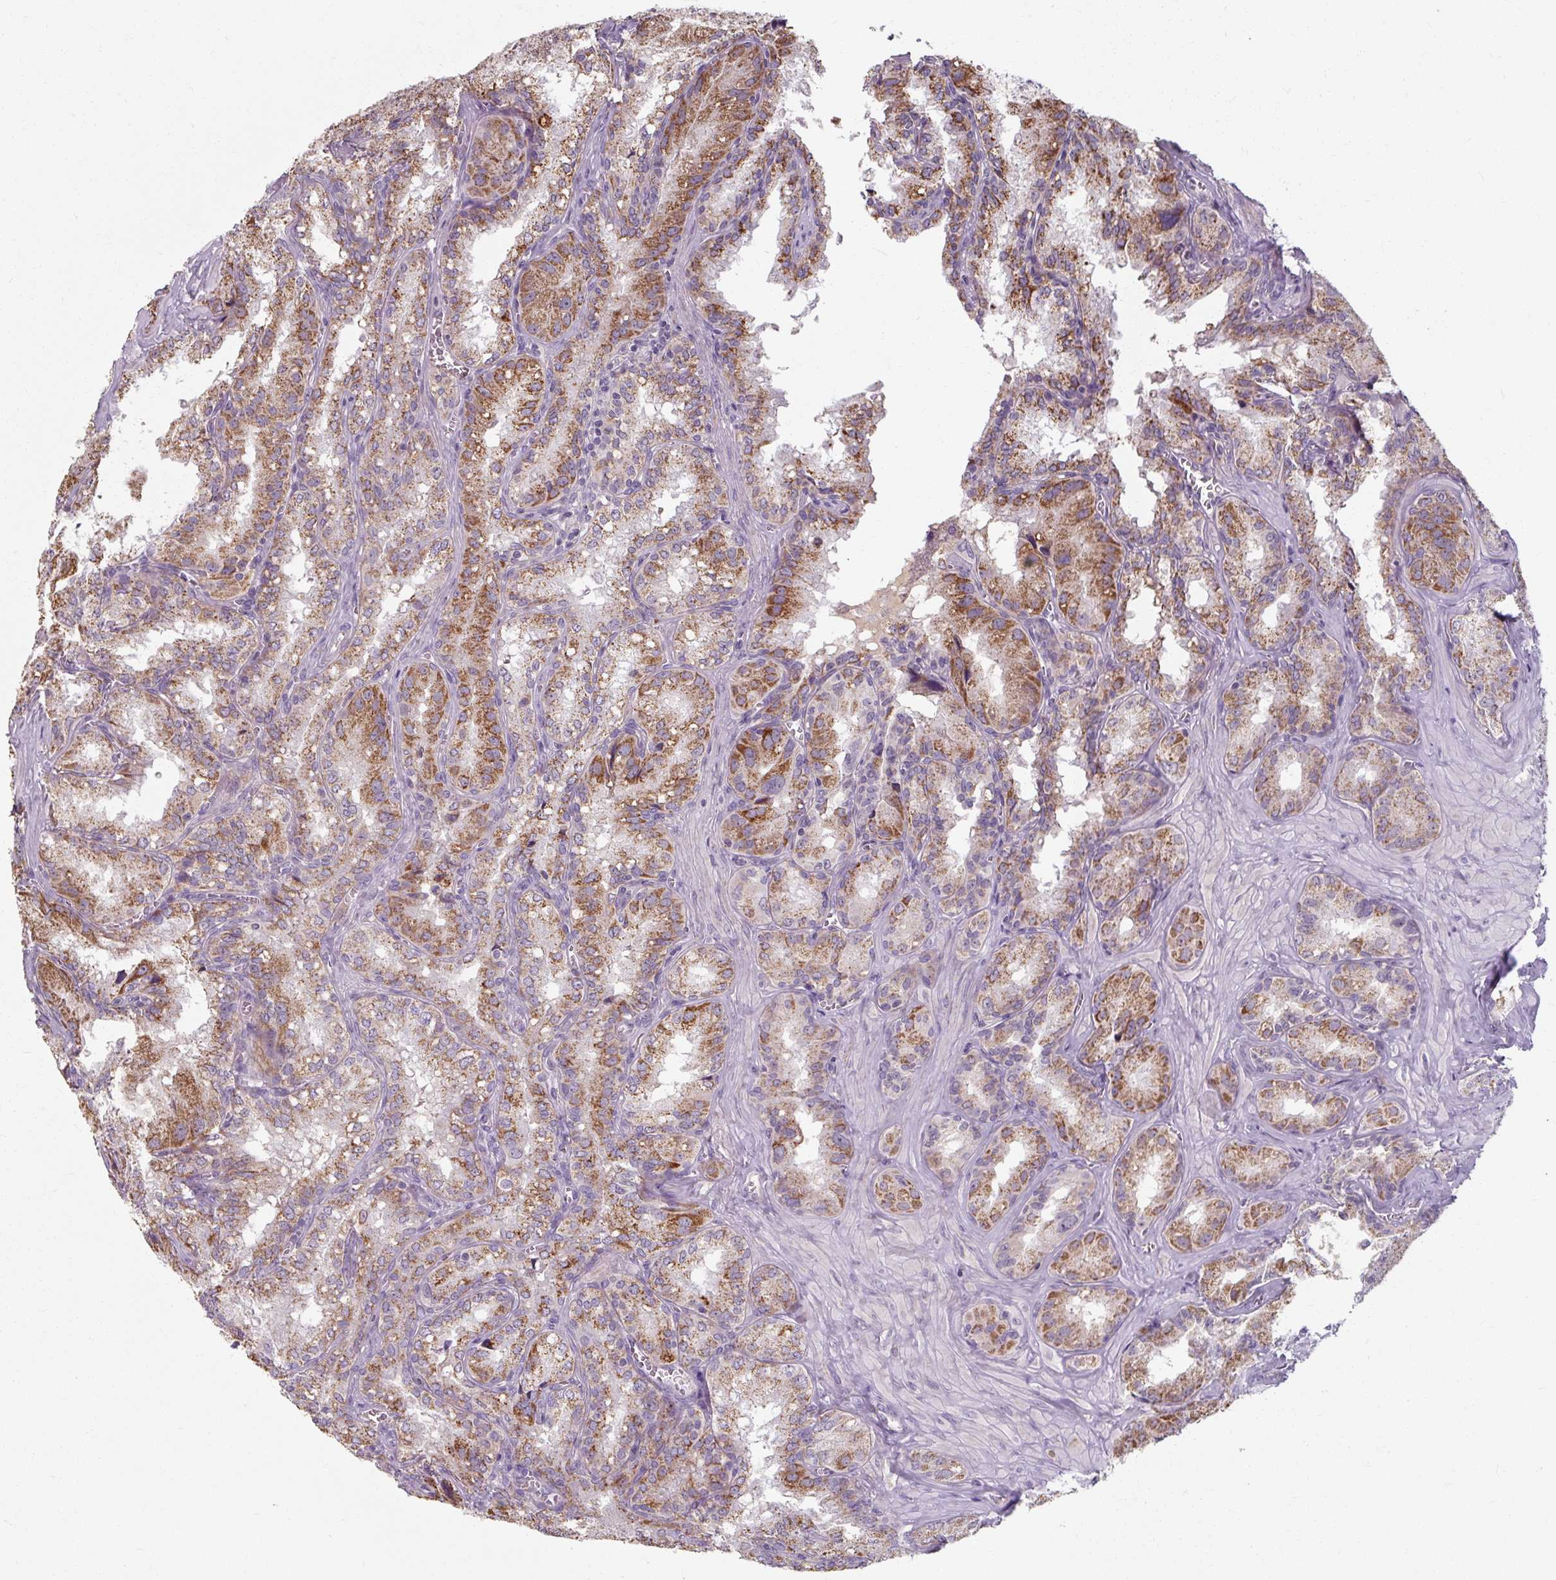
{"staining": {"intensity": "moderate", "quantity": ">75%", "location": "cytoplasmic/membranous"}, "tissue": "seminal vesicle", "cell_type": "Glandular cells", "image_type": "normal", "snomed": [{"axis": "morphology", "description": "Normal tissue, NOS"}, {"axis": "topography", "description": "Seminal veicle"}], "caption": "Seminal vesicle stained with immunohistochemistry displays moderate cytoplasmic/membranous staining in about >75% of glandular cells.", "gene": "TSEN54", "patient": {"sex": "male", "age": 47}}